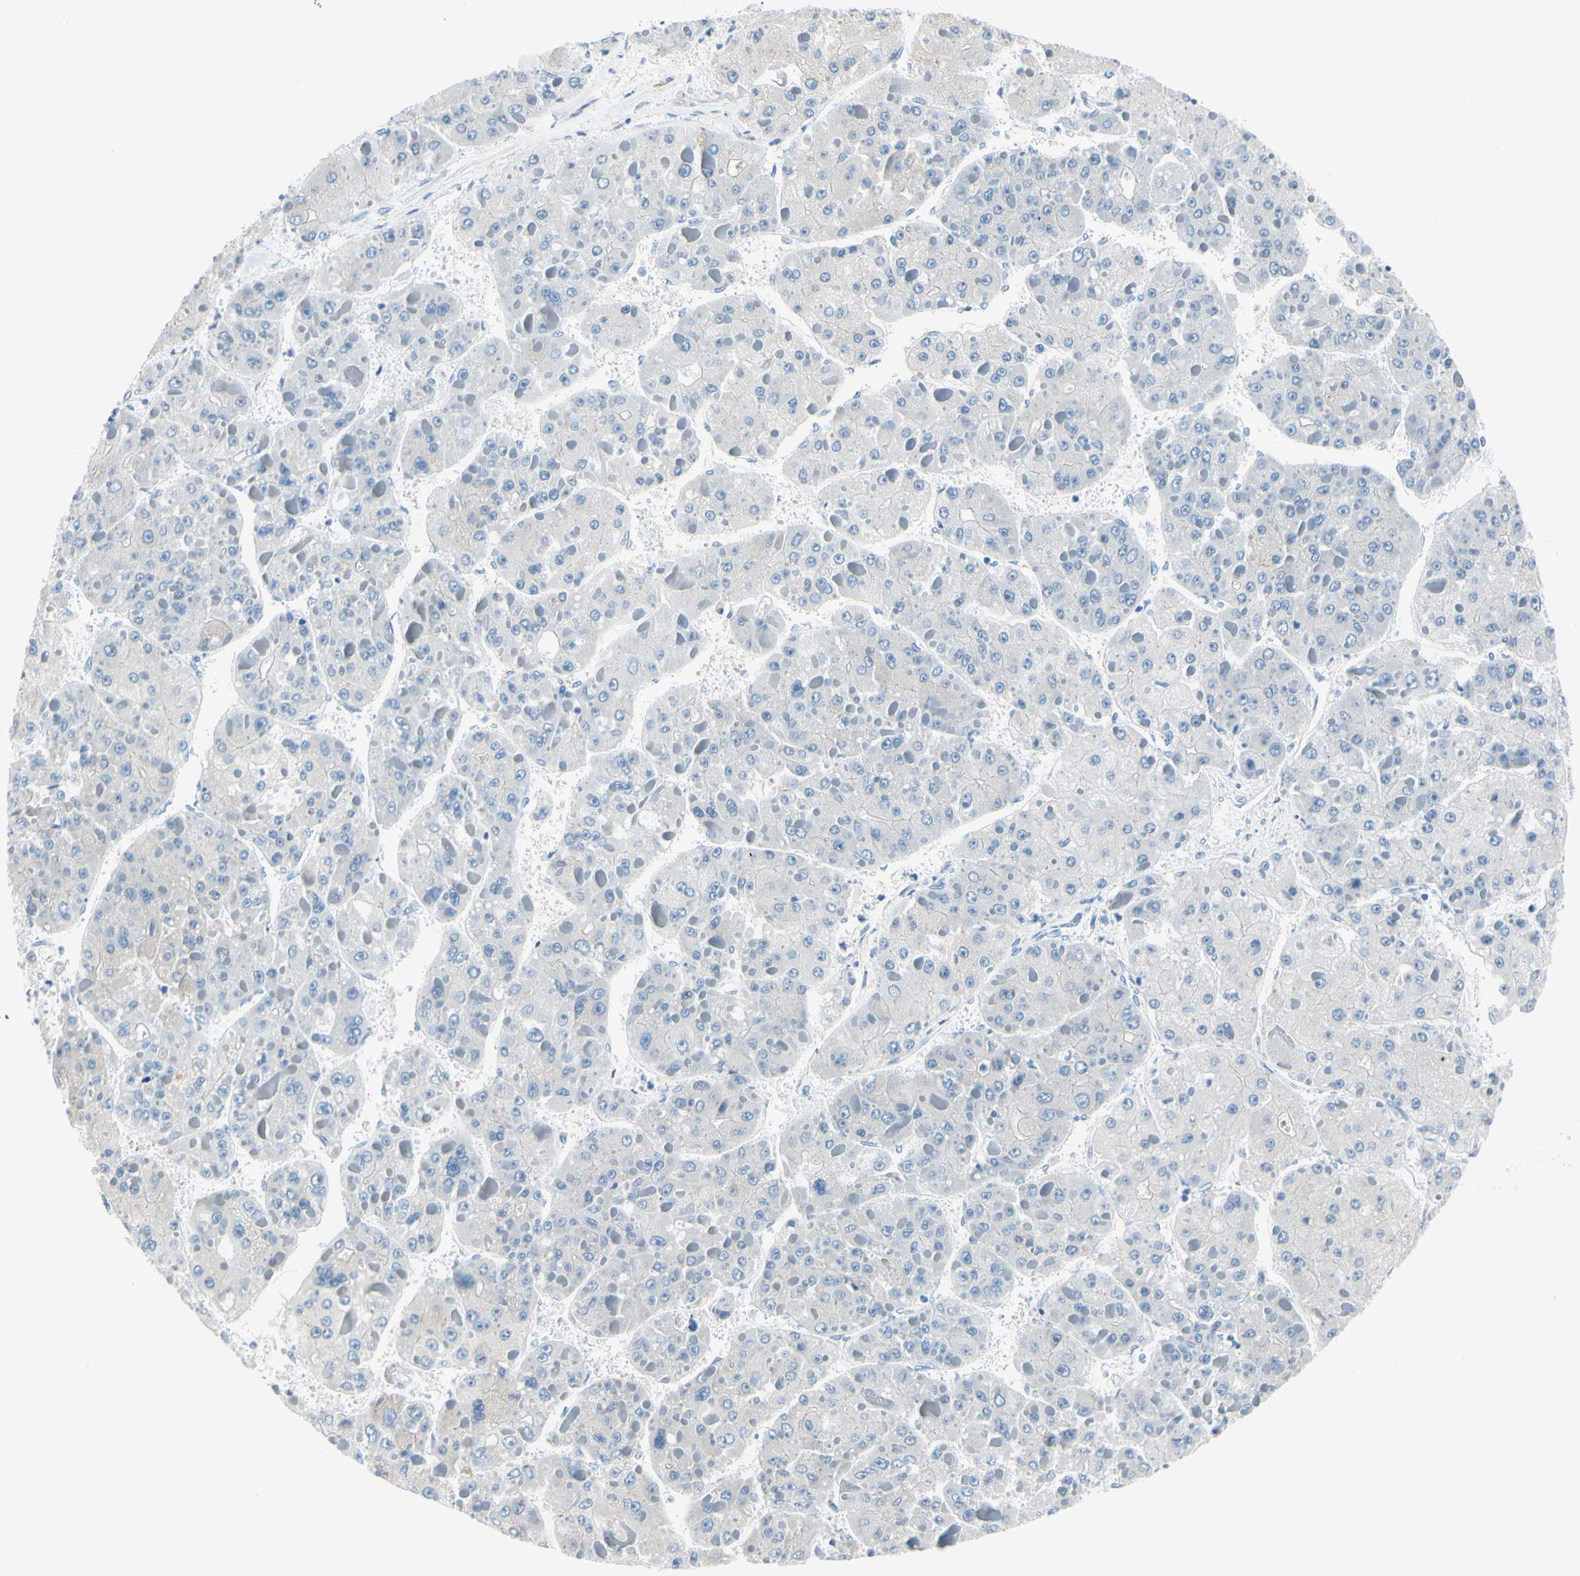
{"staining": {"intensity": "negative", "quantity": "none", "location": "none"}, "tissue": "liver cancer", "cell_type": "Tumor cells", "image_type": "cancer", "snomed": [{"axis": "morphology", "description": "Carcinoma, Hepatocellular, NOS"}, {"axis": "topography", "description": "Liver"}], "caption": "There is no significant staining in tumor cells of liver cancer.", "gene": "FCER2", "patient": {"sex": "female", "age": 73}}